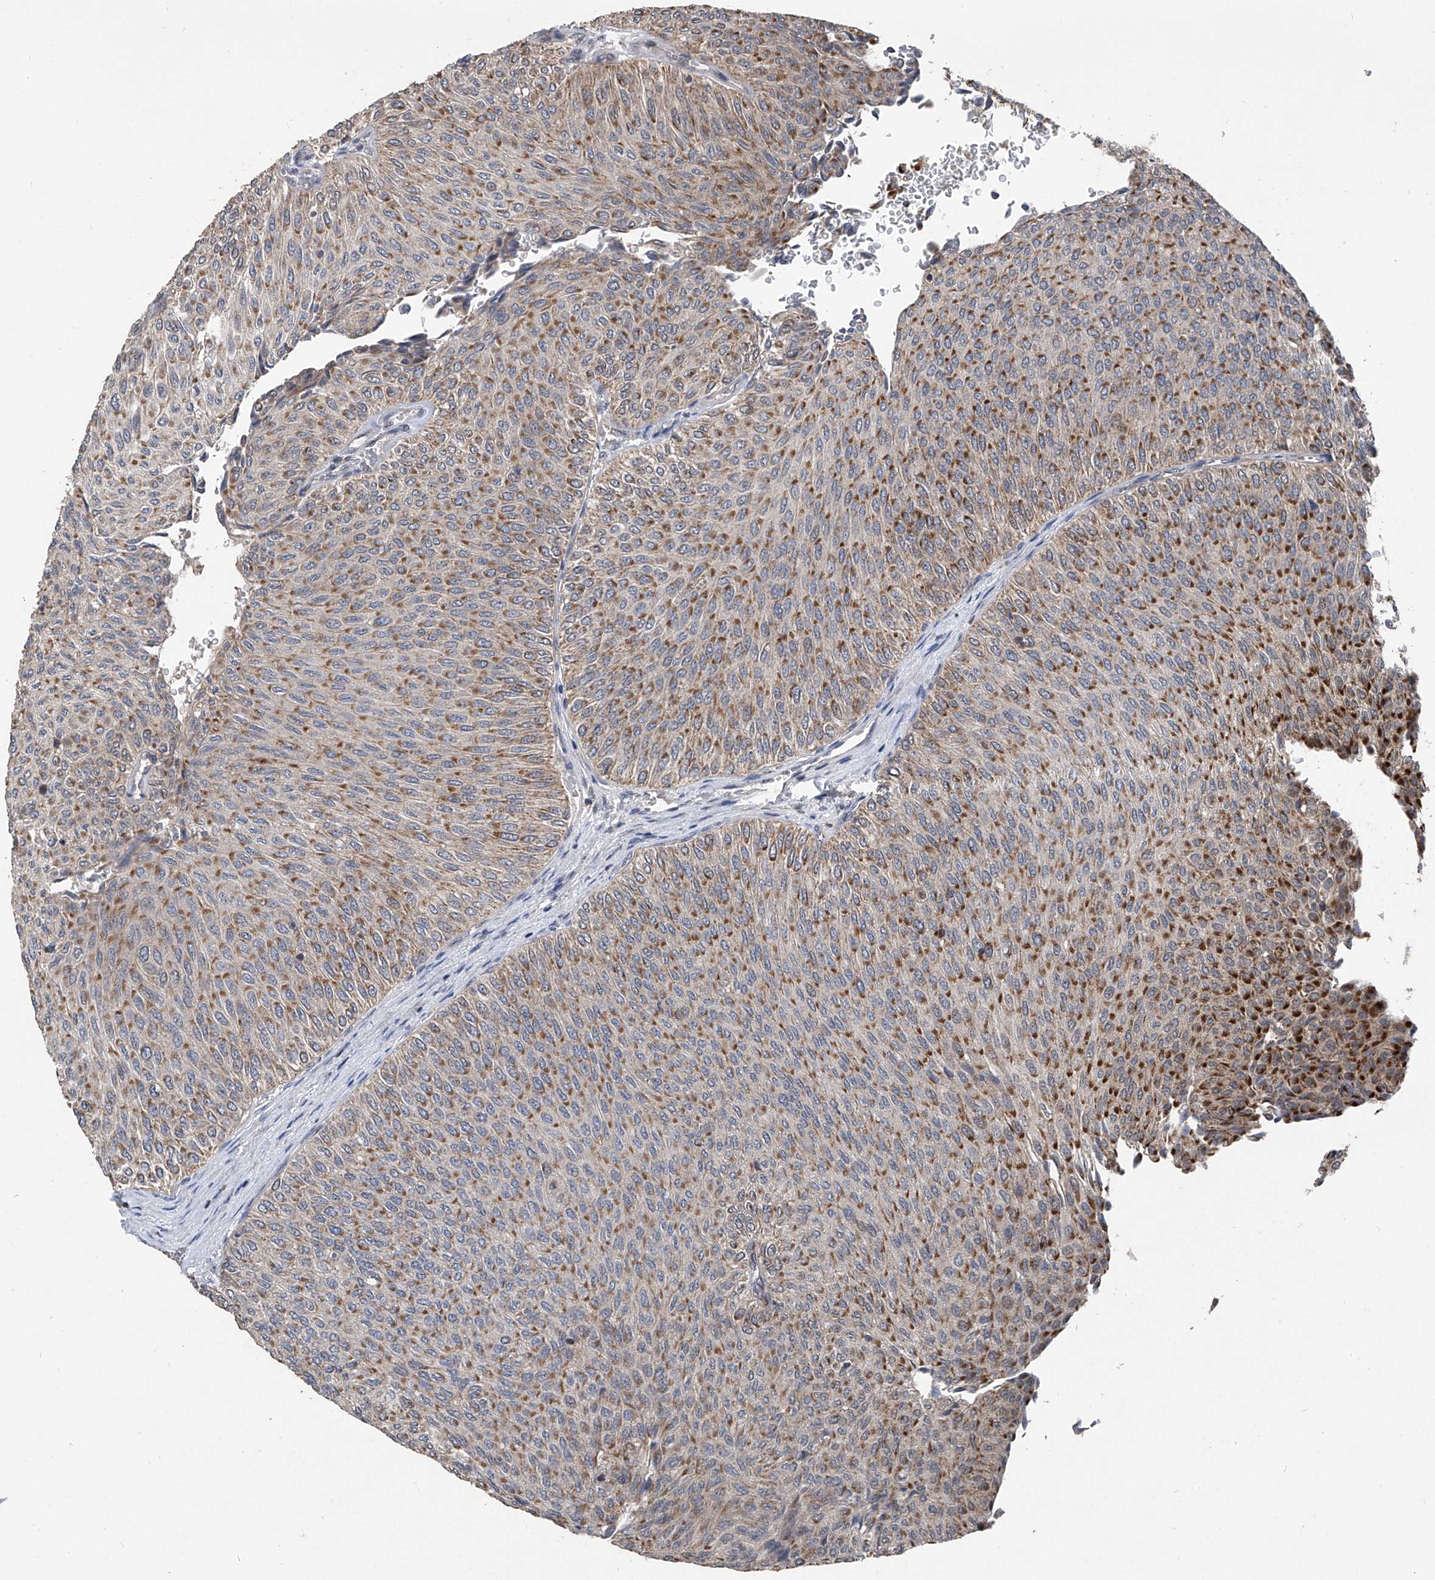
{"staining": {"intensity": "moderate", "quantity": "25%-75%", "location": "cytoplasmic/membranous"}, "tissue": "urothelial cancer", "cell_type": "Tumor cells", "image_type": "cancer", "snomed": [{"axis": "morphology", "description": "Urothelial carcinoma, Low grade"}, {"axis": "topography", "description": "Urinary bladder"}], "caption": "Protein expression analysis of urothelial carcinoma (low-grade) reveals moderate cytoplasmic/membranous positivity in approximately 25%-75% of tumor cells. (DAB (3,3'-diaminobenzidine) IHC with brightfield microscopy, high magnification).", "gene": "BCKDHB", "patient": {"sex": "male", "age": 78}}